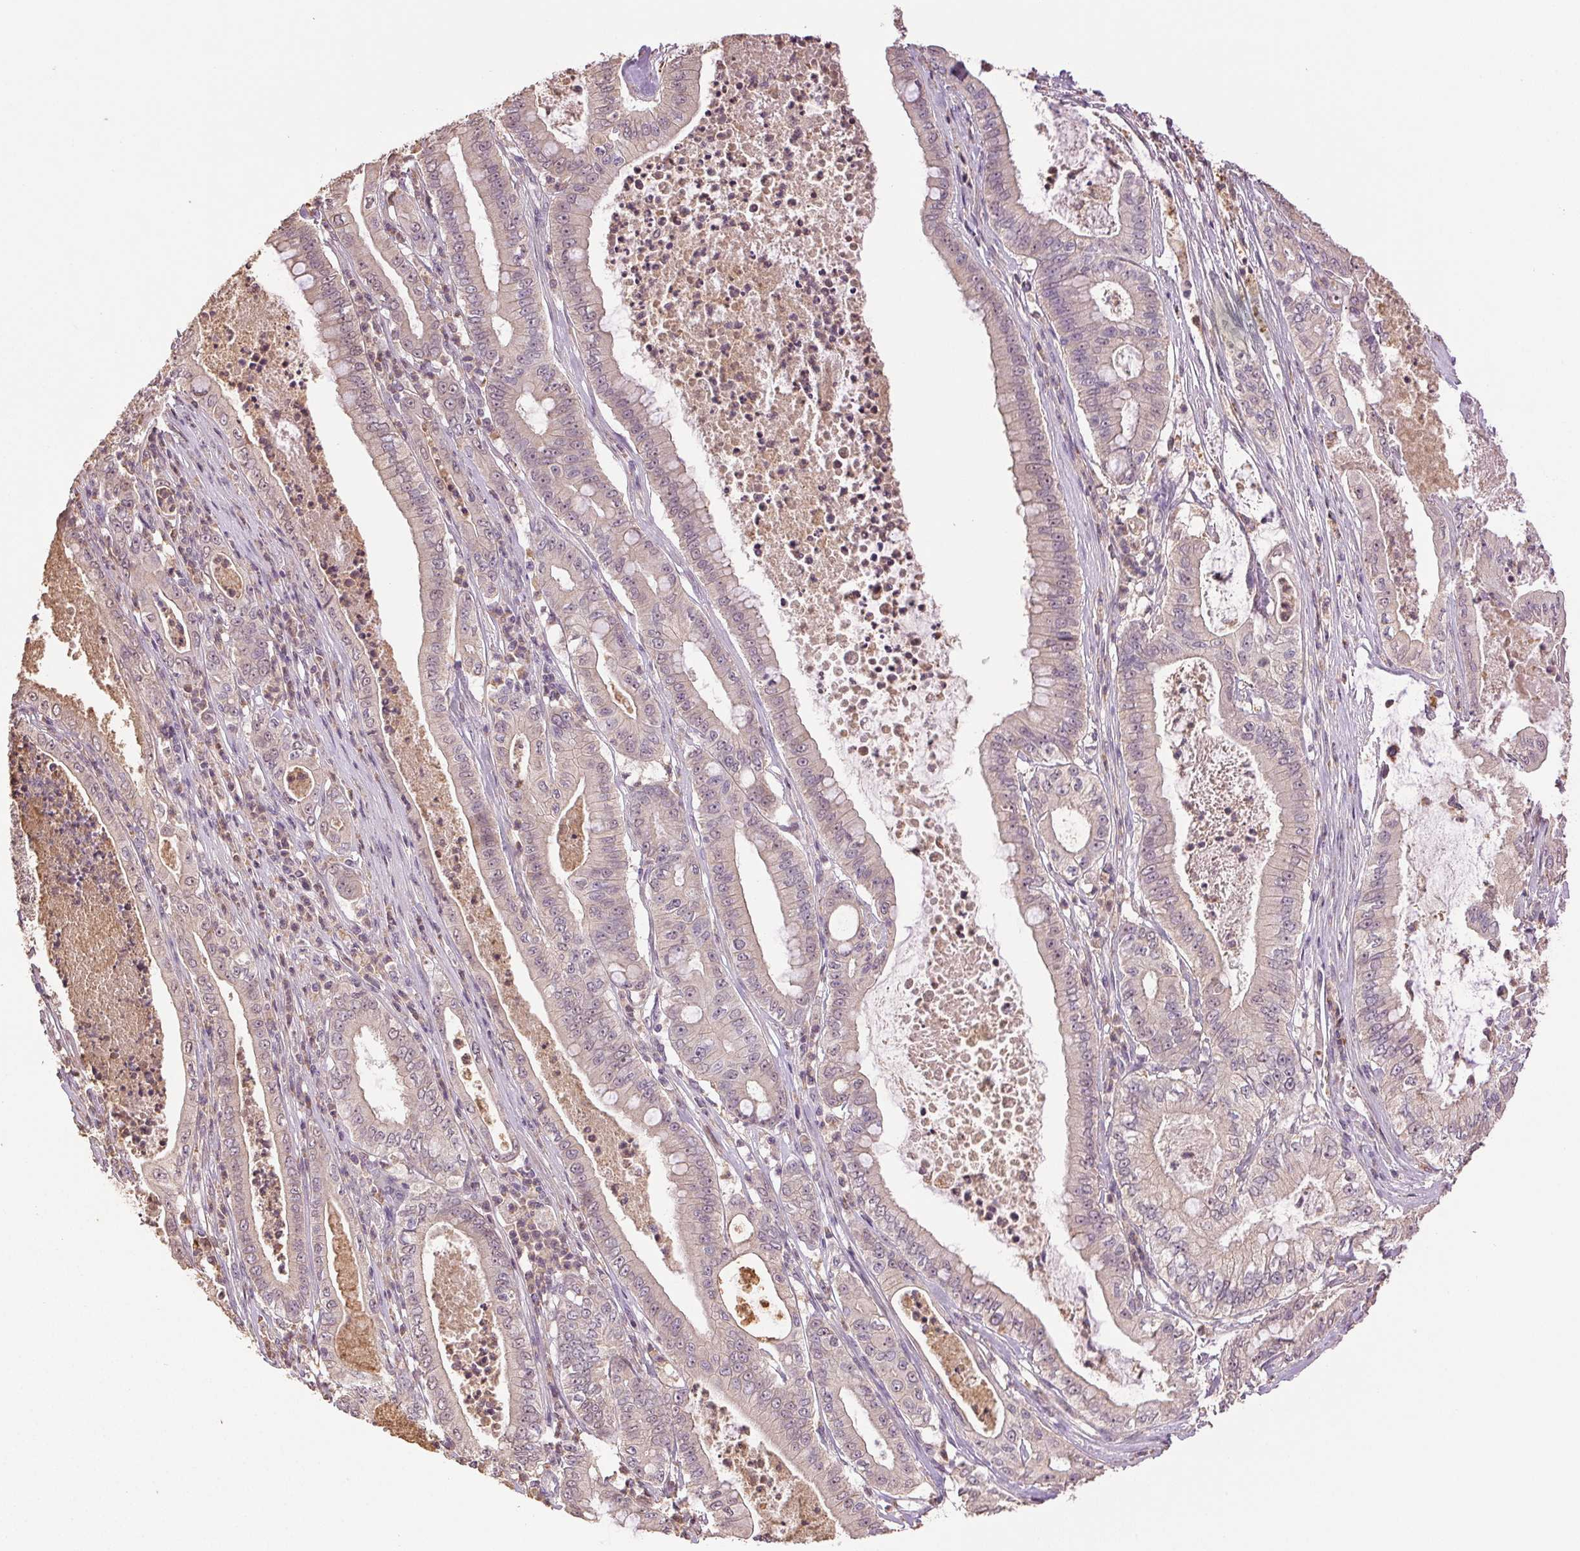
{"staining": {"intensity": "weak", "quantity": "25%-75%", "location": "cytoplasmic/membranous,nuclear"}, "tissue": "pancreatic cancer", "cell_type": "Tumor cells", "image_type": "cancer", "snomed": [{"axis": "morphology", "description": "Adenocarcinoma, NOS"}, {"axis": "topography", "description": "Pancreas"}], "caption": "Pancreatic cancer (adenocarcinoma) stained with a brown dye reveals weak cytoplasmic/membranous and nuclear positive expression in approximately 25%-75% of tumor cells.", "gene": "TMEM253", "patient": {"sex": "male", "age": 71}}